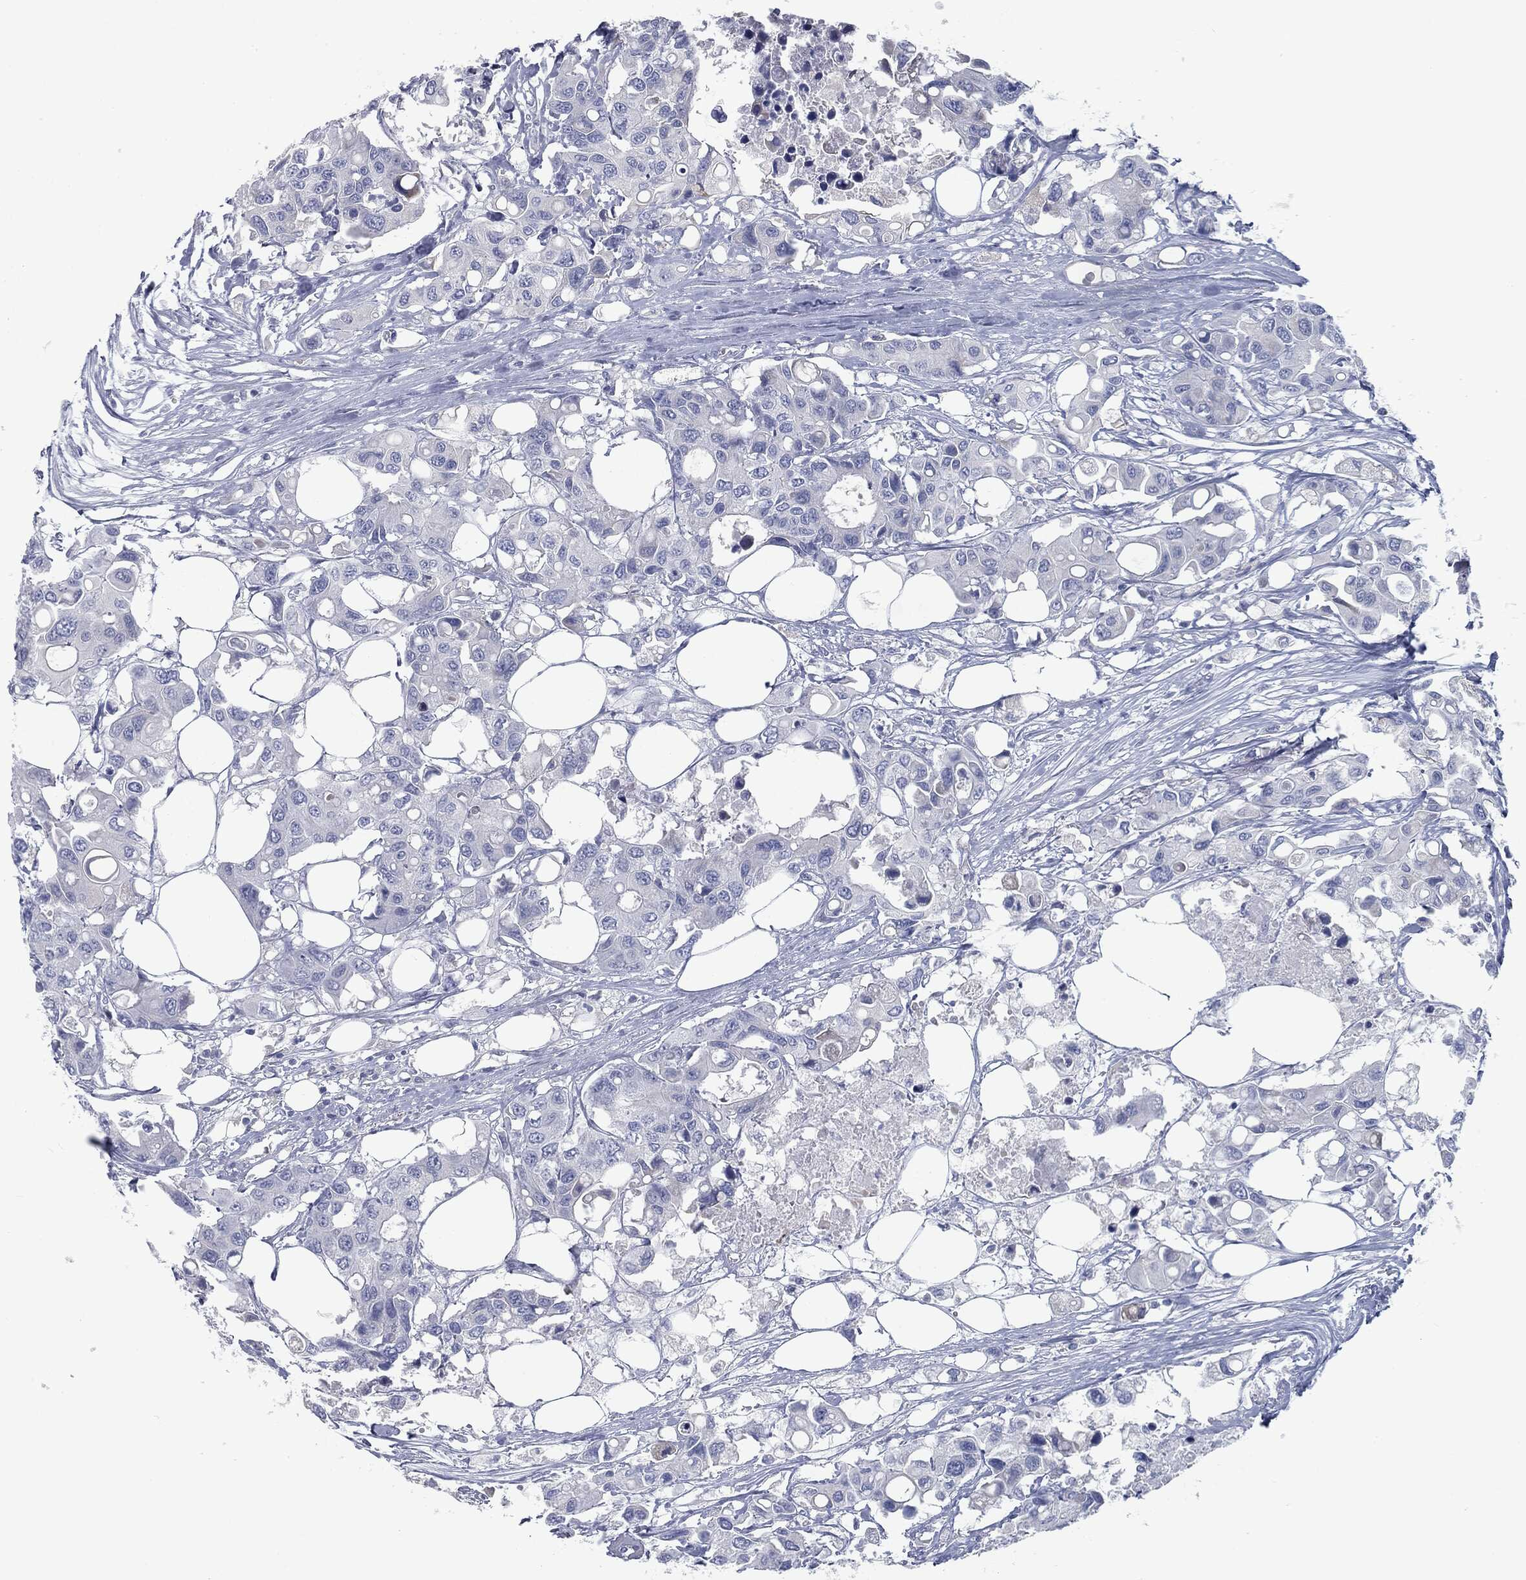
{"staining": {"intensity": "negative", "quantity": "none", "location": "none"}, "tissue": "colorectal cancer", "cell_type": "Tumor cells", "image_type": "cancer", "snomed": [{"axis": "morphology", "description": "Adenocarcinoma, NOS"}, {"axis": "topography", "description": "Colon"}], "caption": "Immunohistochemistry (IHC) micrograph of neoplastic tissue: colorectal adenocarcinoma stained with DAB (3,3'-diaminobenzidine) demonstrates no significant protein staining in tumor cells.", "gene": "CAV3", "patient": {"sex": "male", "age": 77}}